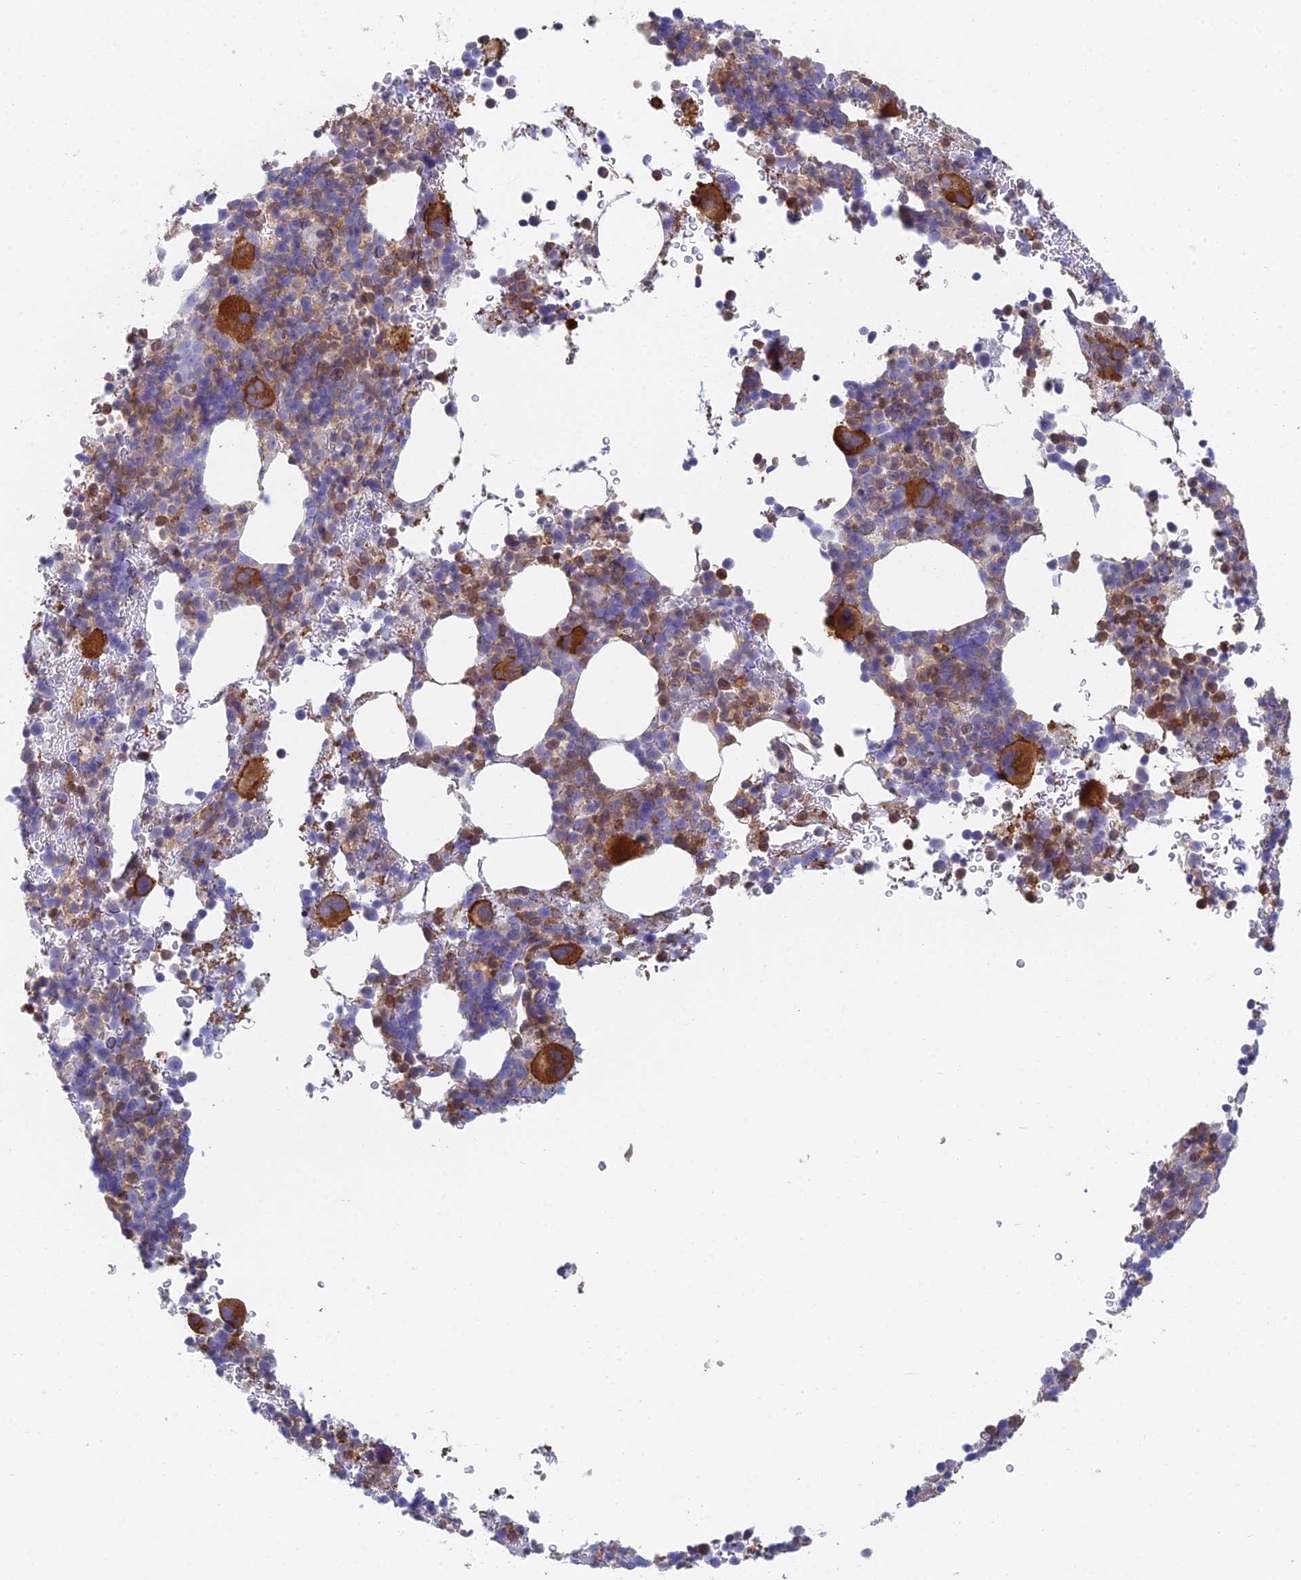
{"staining": {"intensity": "strong", "quantity": "25%-75%", "location": "cytoplasmic/membranous"}, "tissue": "bone marrow", "cell_type": "Hematopoietic cells", "image_type": "normal", "snomed": [{"axis": "morphology", "description": "Normal tissue, NOS"}, {"axis": "topography", "description": "Bone marrow"}], "caption": "Immunohistochemical staining of normal human bone marrow exhibits high levels of strong cytoplasmic/membranous expression in approximately 25%-75% of hematopoietic cells. The staining was performed using DAB (3,3'-diaminobenzidine), with brown indicating positive protein expression. Nuclei are stained blue with hematoxylin.", "gene": "STRN4", "patient": {"sex": "female", "age": 82}}